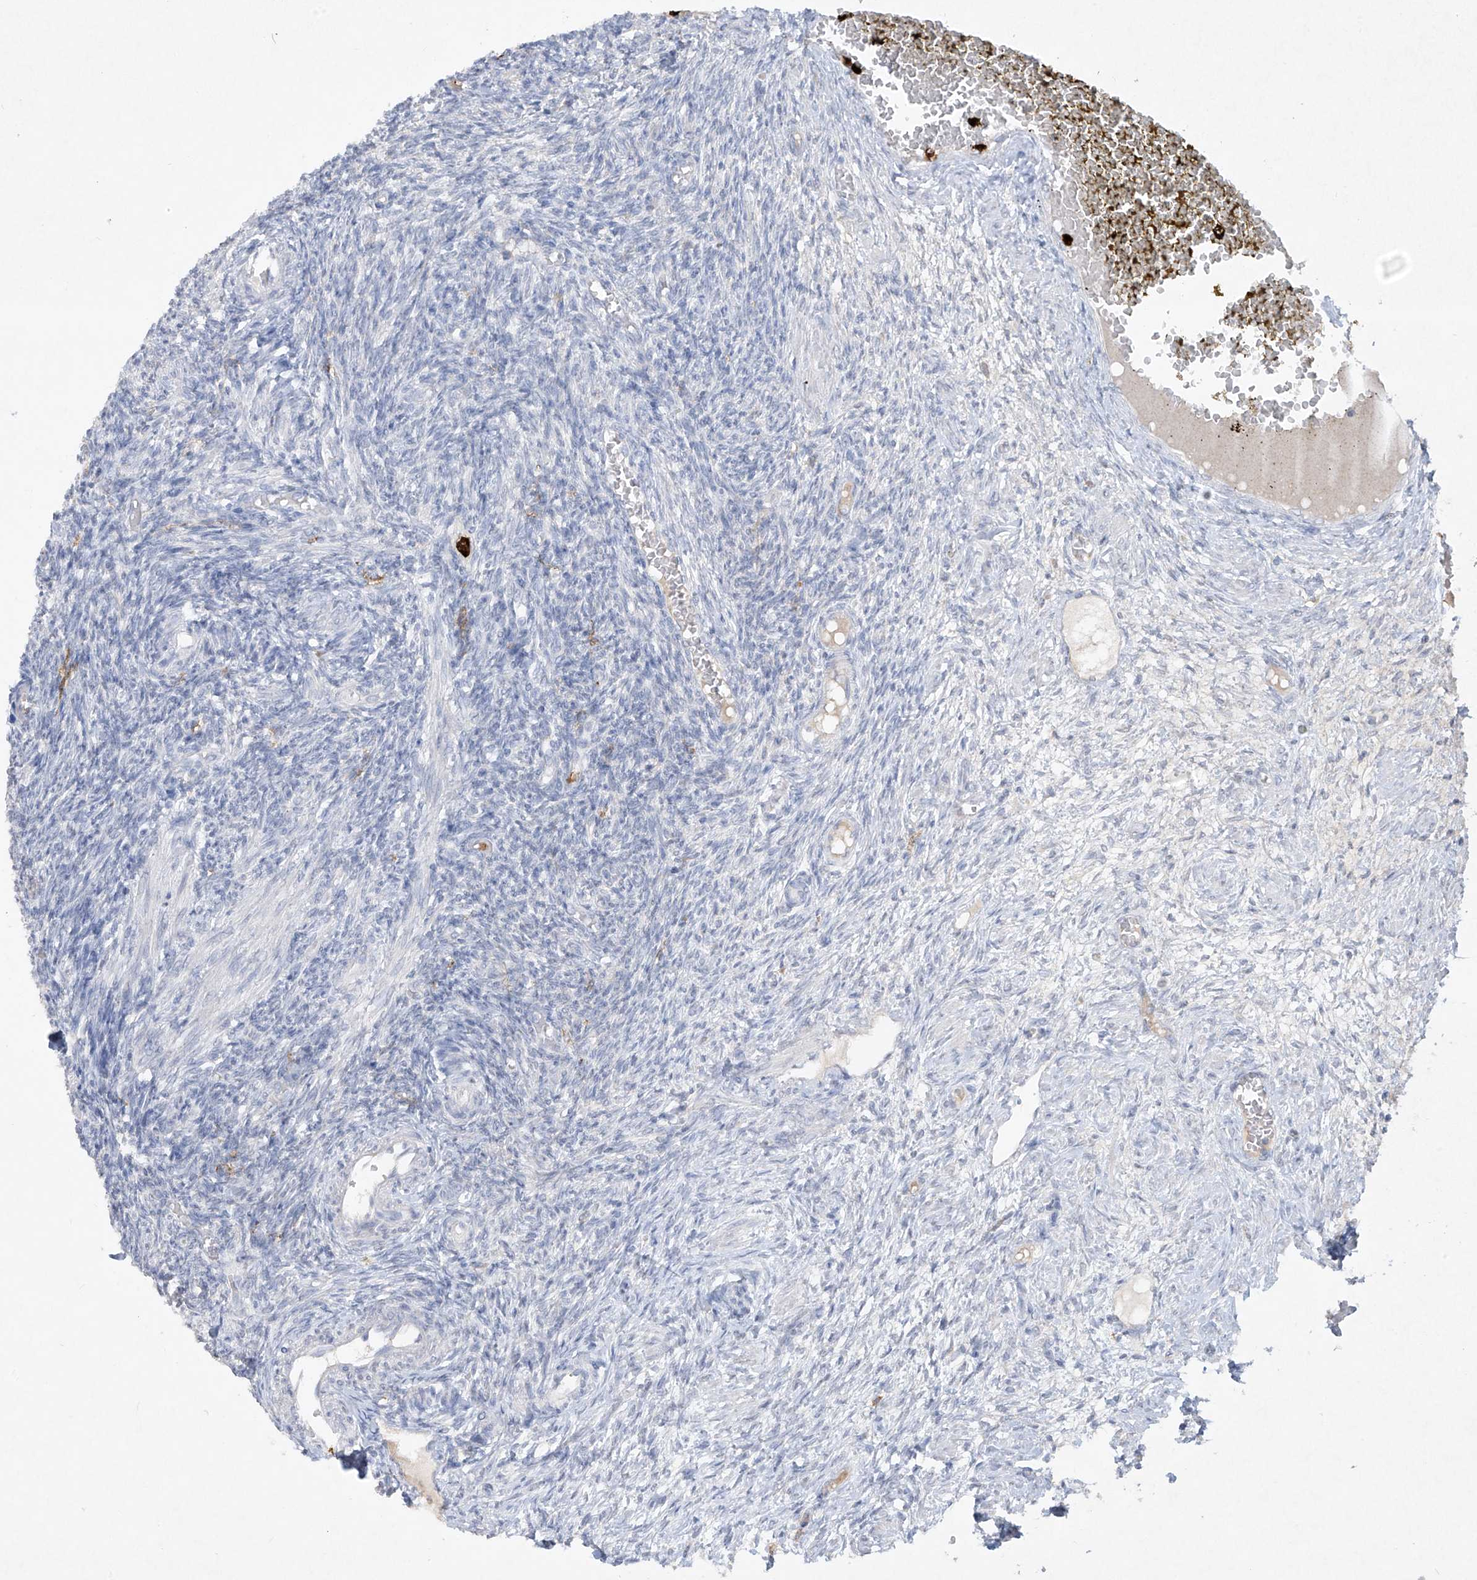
{"staining": {"intensity": "negative", "quantity": "none", "location": "none"}, "tissue": "ovary", "cell_type": "Ovarian stroma cells", "image_type": "normal", "snomed": [{"axis": "morphology", "description": "Normal tissue, NOS"}, {"axis": "topography", "description": "Ovary"}], "caption": "DAB immunohistochemical staining of normal ovary shows no significant positivity in ovarian stroma cells. Nuclei are stained in blue.", "gene": "FCGR3A", "patient": {"sex": "female", "age": 27}}